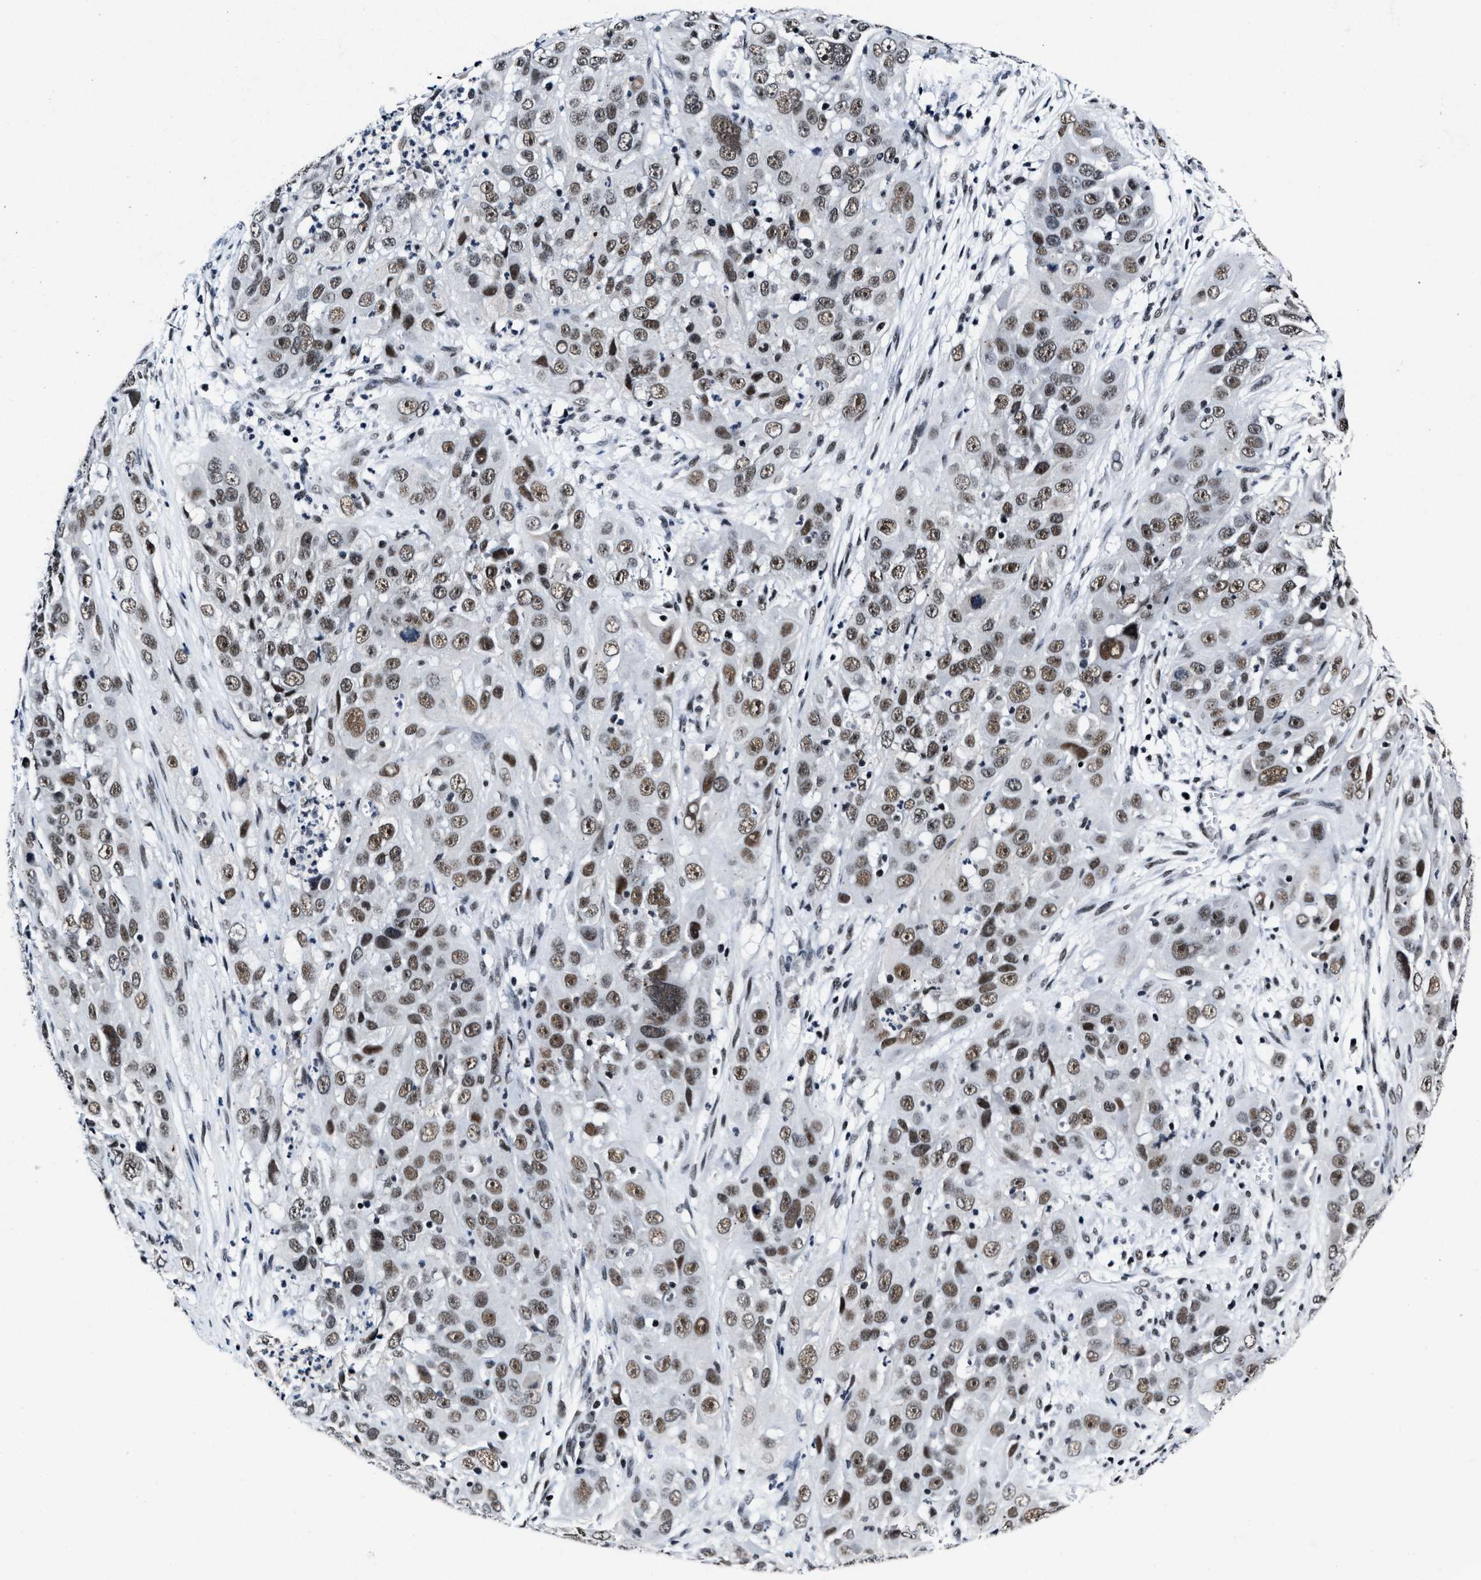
{"staining": {"intensity": "moderate", "quantity": ">75%", "location": "nuclear"}, "tissue": "cervical cancer", "cell_type": "Tumor cells", "image_type": "cancer", "snomed": [{"axis": "morphology", "description": "Squamous cell carcinoma, NOS"}, {"axis": "topography", "description": "Cervix"}], "caption": "Brown immunohistochemical staining in human cervical cancer (squamous cell carcinoma) displays moderate nuclear positivity in approximately >75% of tumor cells.", "gene": "INIP", "patient": {"sex": "female", "age": 32}}